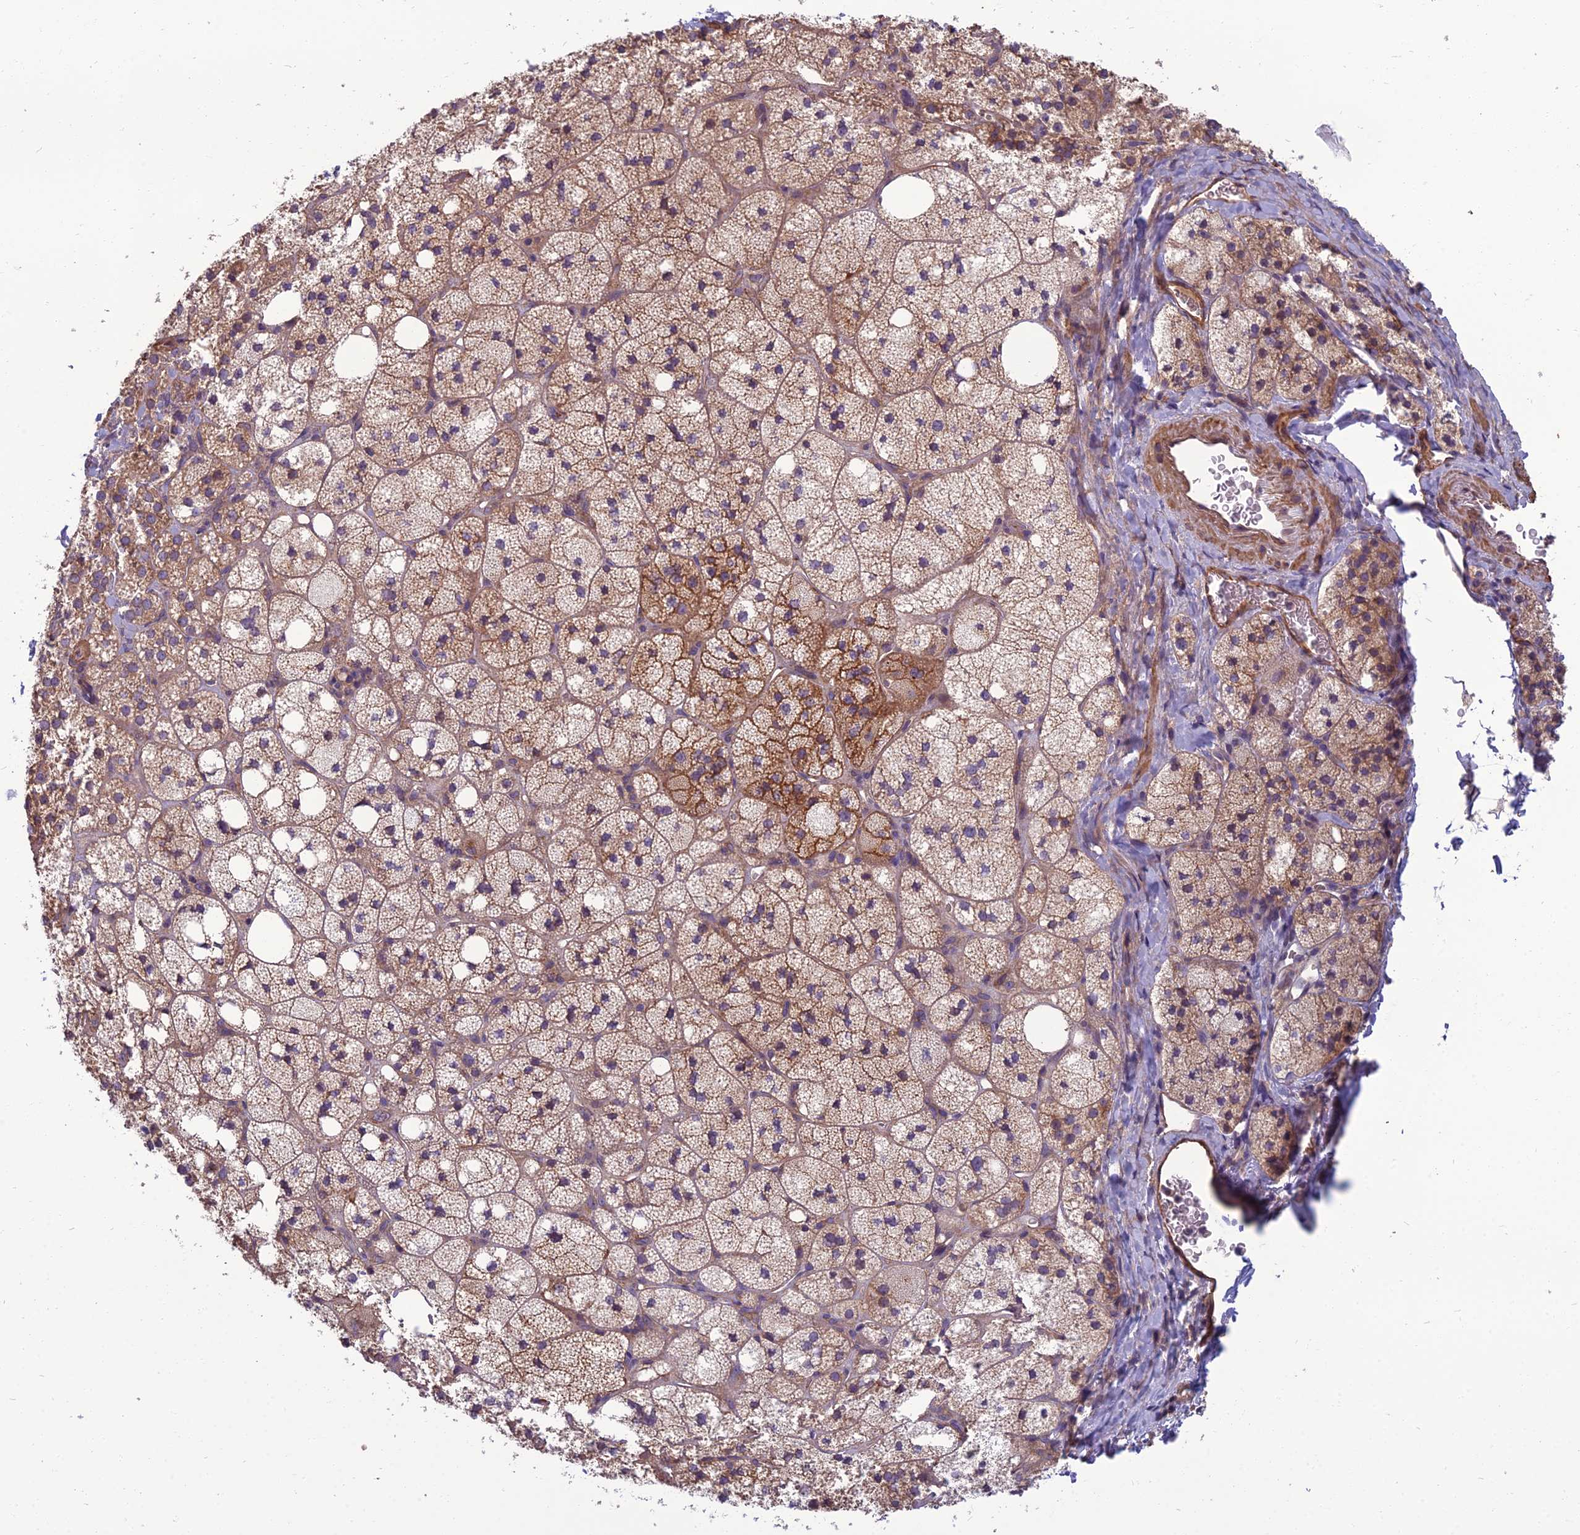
{"staining": {"intensity": "moderate", "quantity": "25%-75%", "location": "cytoplasmic/membranous"}, "tissue": "adrenal gland", "cell_type": "Glandular cells", "image_type": "normal", "snomed": [{"axis": "morphology", "description": "Normal tissue, NOS"}, {"axis": "topography", "description": "Adrenal gland"}], "caption": "There is medium levels of moderate cytoplasmic/membranous positivity in glandular cells of unremarkable adrenal gland, as demonstrated by immunohistochemical staining (brown color).", "gene": "WDR24", "patient": {"sex": "male", "age": 61}}